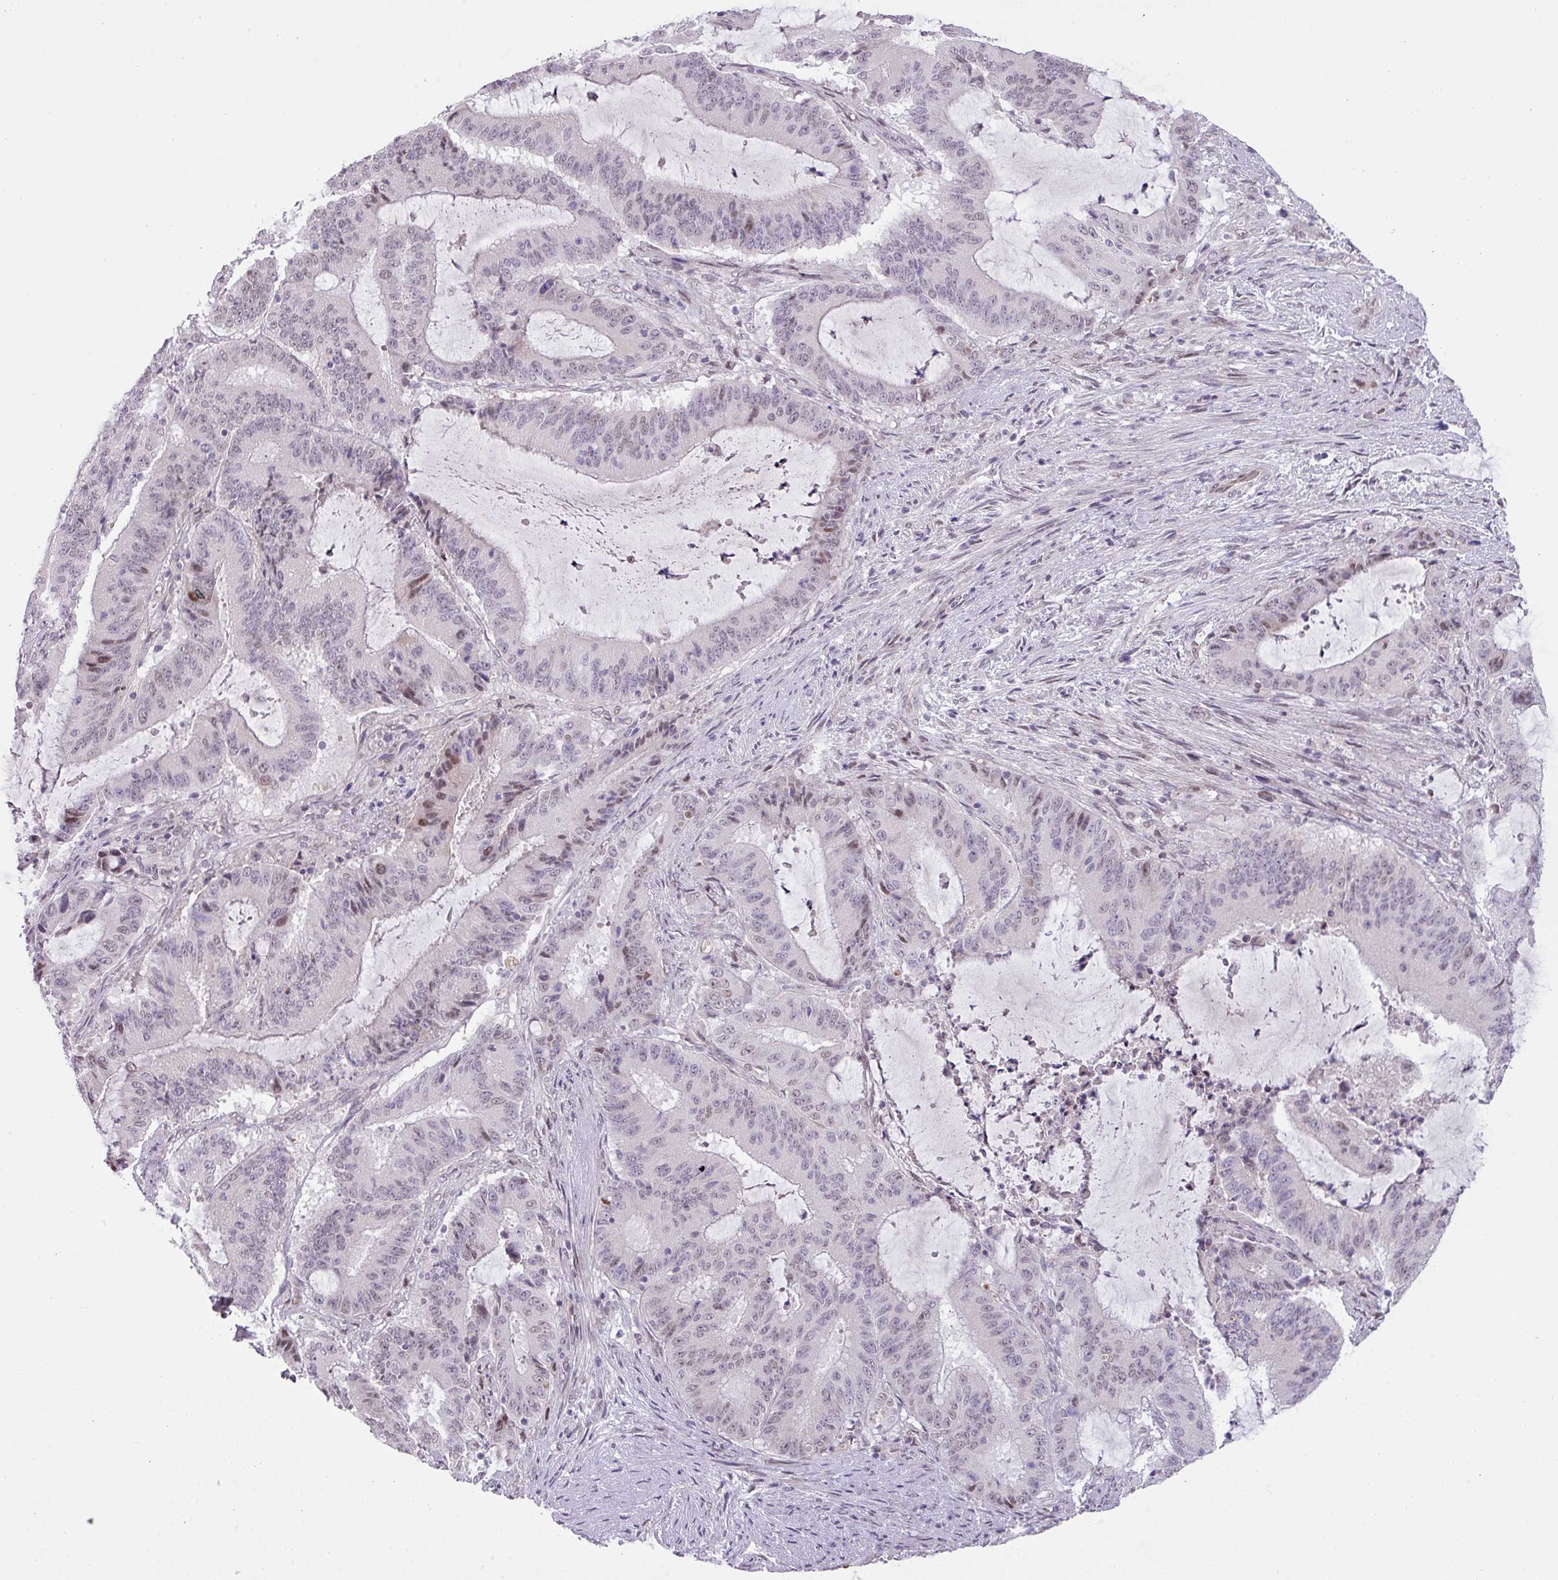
{"staining": {"intensity": "weak", "quantity": "25%-75%", "location": "nuclear"}, "tissue": "liver cancer", "cell_type": "Tumor cells", "image_type": "cancer", "snomed": [{"axis": "morphology", "description": "Normal tissue, NOS"}, {"axis": "morphology", "description": "Cholangiocarcinoma"}, {"axis": "topography", "description": "Liver"}, {"axis": "topography", "description": "Peripheral nerve tissue"}], "caption": "IHC image of liver cancer stained for a protein (brown), which displays low levels of weak nuclear positivity in approximately 25%-75% of tumor cells.", "gene": "ANKRD13B", "patient": {"sex": "female", "age": 73}}